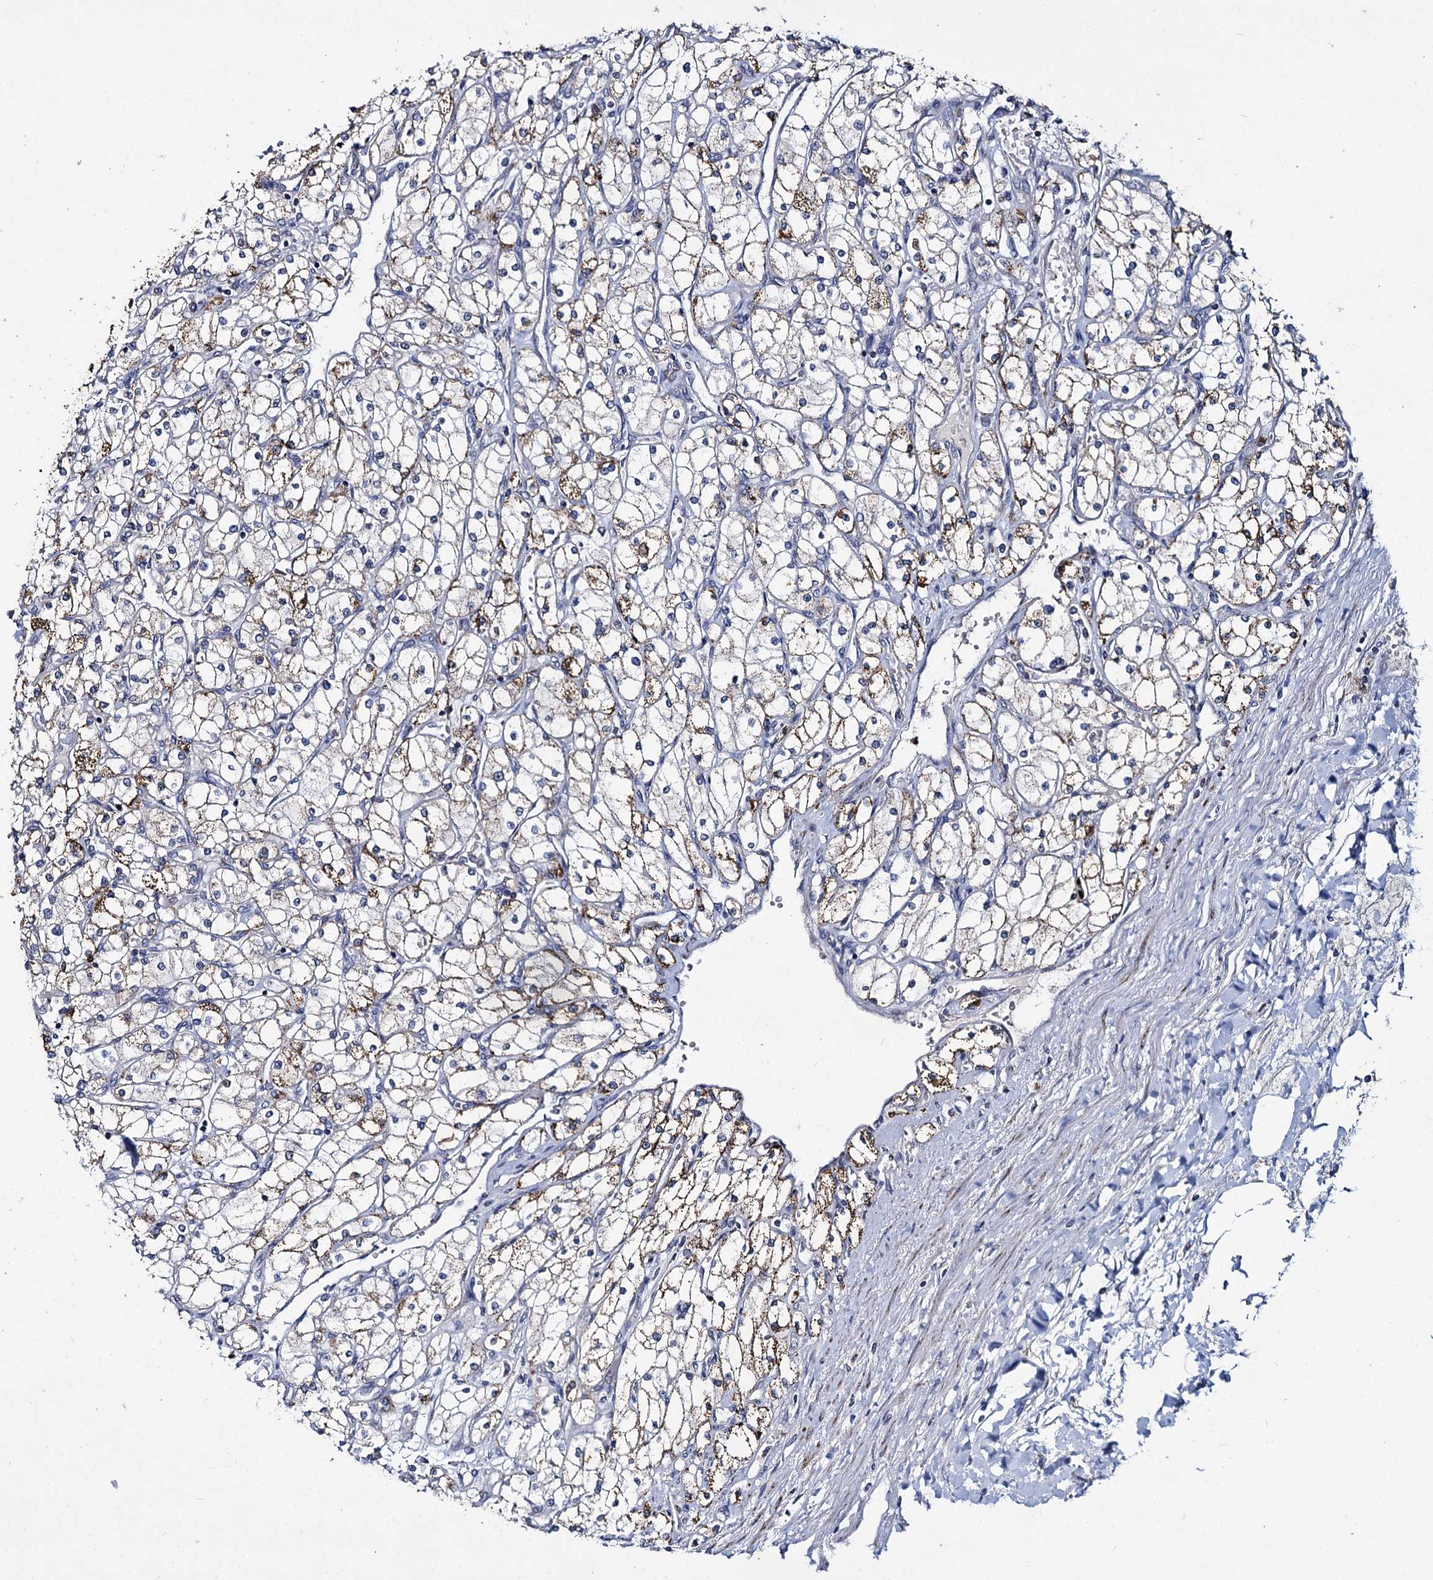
{"staining": {"intensity": "moderate", "quantity": "<25%", "location": "cytoplasmic/membranous"}, "tissue": "renal cancer", "cell_type": "Tumor cells", "image_type": "cancer", "snomed": [{"axis": "morphology", "description": "Adenocarcinoma, NOS"}, {"axis": "topography", "description": "Kidney"}], "caption": "A brown stain labels moderate cytoplasmic/membranous expression of a protein in human renal adenocarcinoma tumor cells.", "gene": "RPUSD4", "patient": {"sex": "male", "age": 80}}